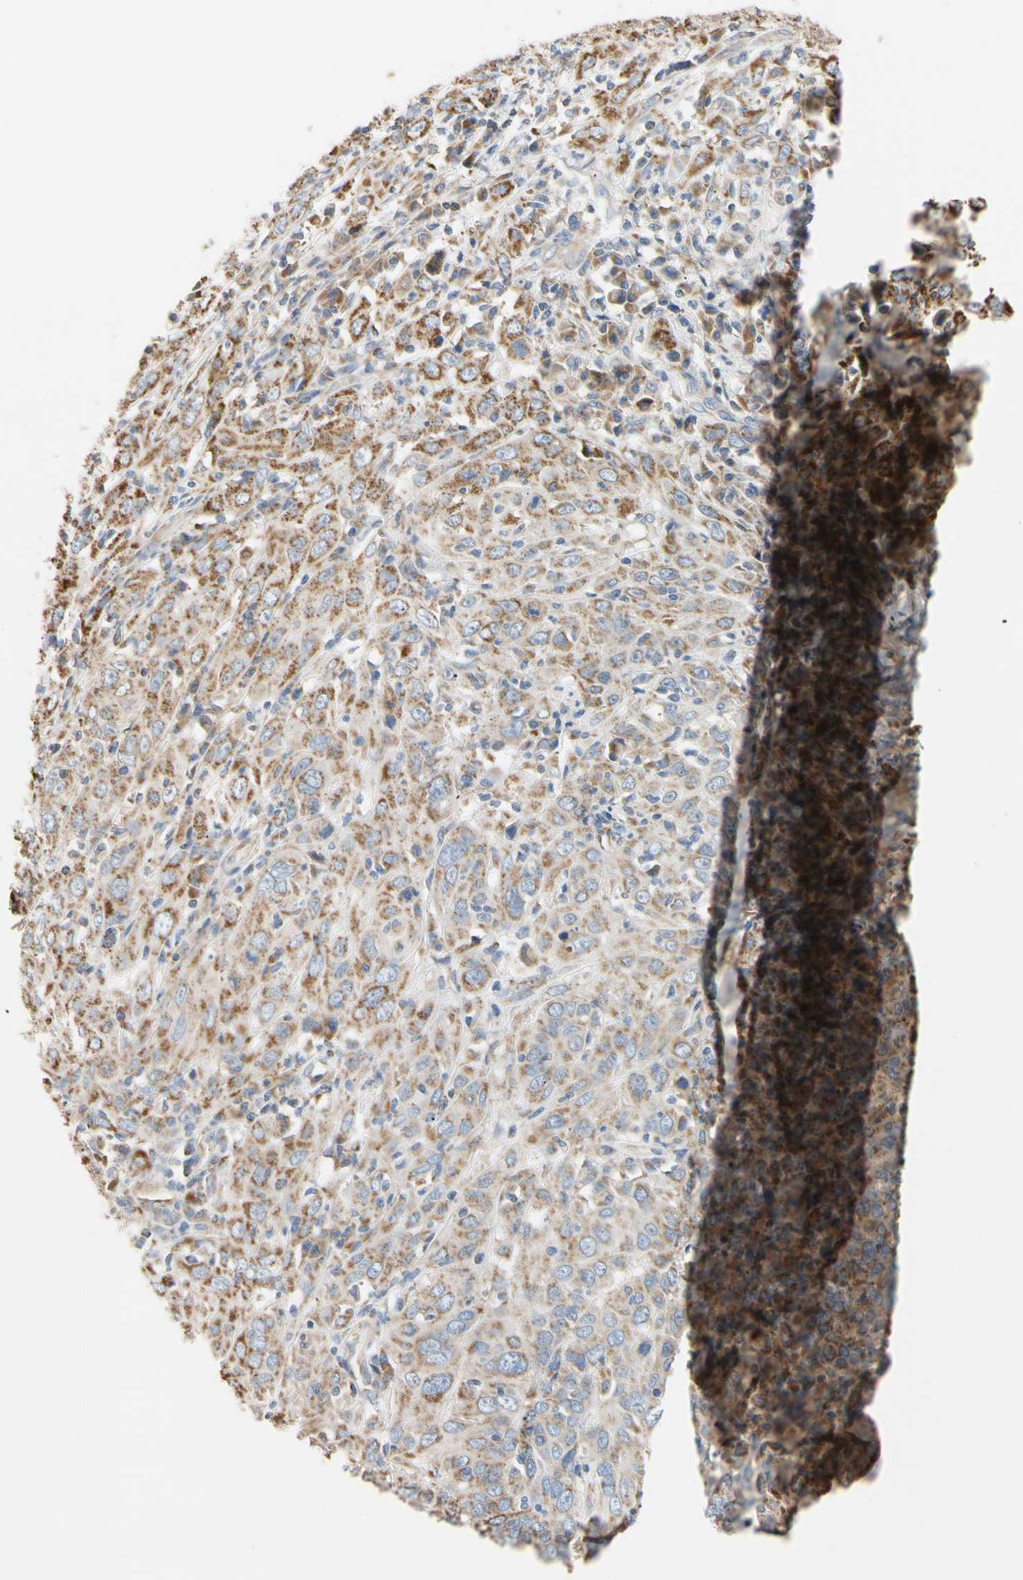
{"staining": {"intensity": "moderate", "quantity": ">75%", "location": "cytoplasmic/membranous"}, "tissue": "cervical cancer", "cell_type": "Tumor cells", "image_type": "cancer", "snomed": [{"axis": "morphology", "description": "Squamous cell carcinoma, NOS"}, {"axis": "topography", "description": "Cervix"}], "caption": "Cervical cancer (squamous cell carcinoma) was stained to show a protein in brown. There is medium levels of moderate cytoplasmic/membranous staining in about >75% of tumor cells.", "gene": "PLGRKT", "patient": {"sex": "female", "age": 46}}